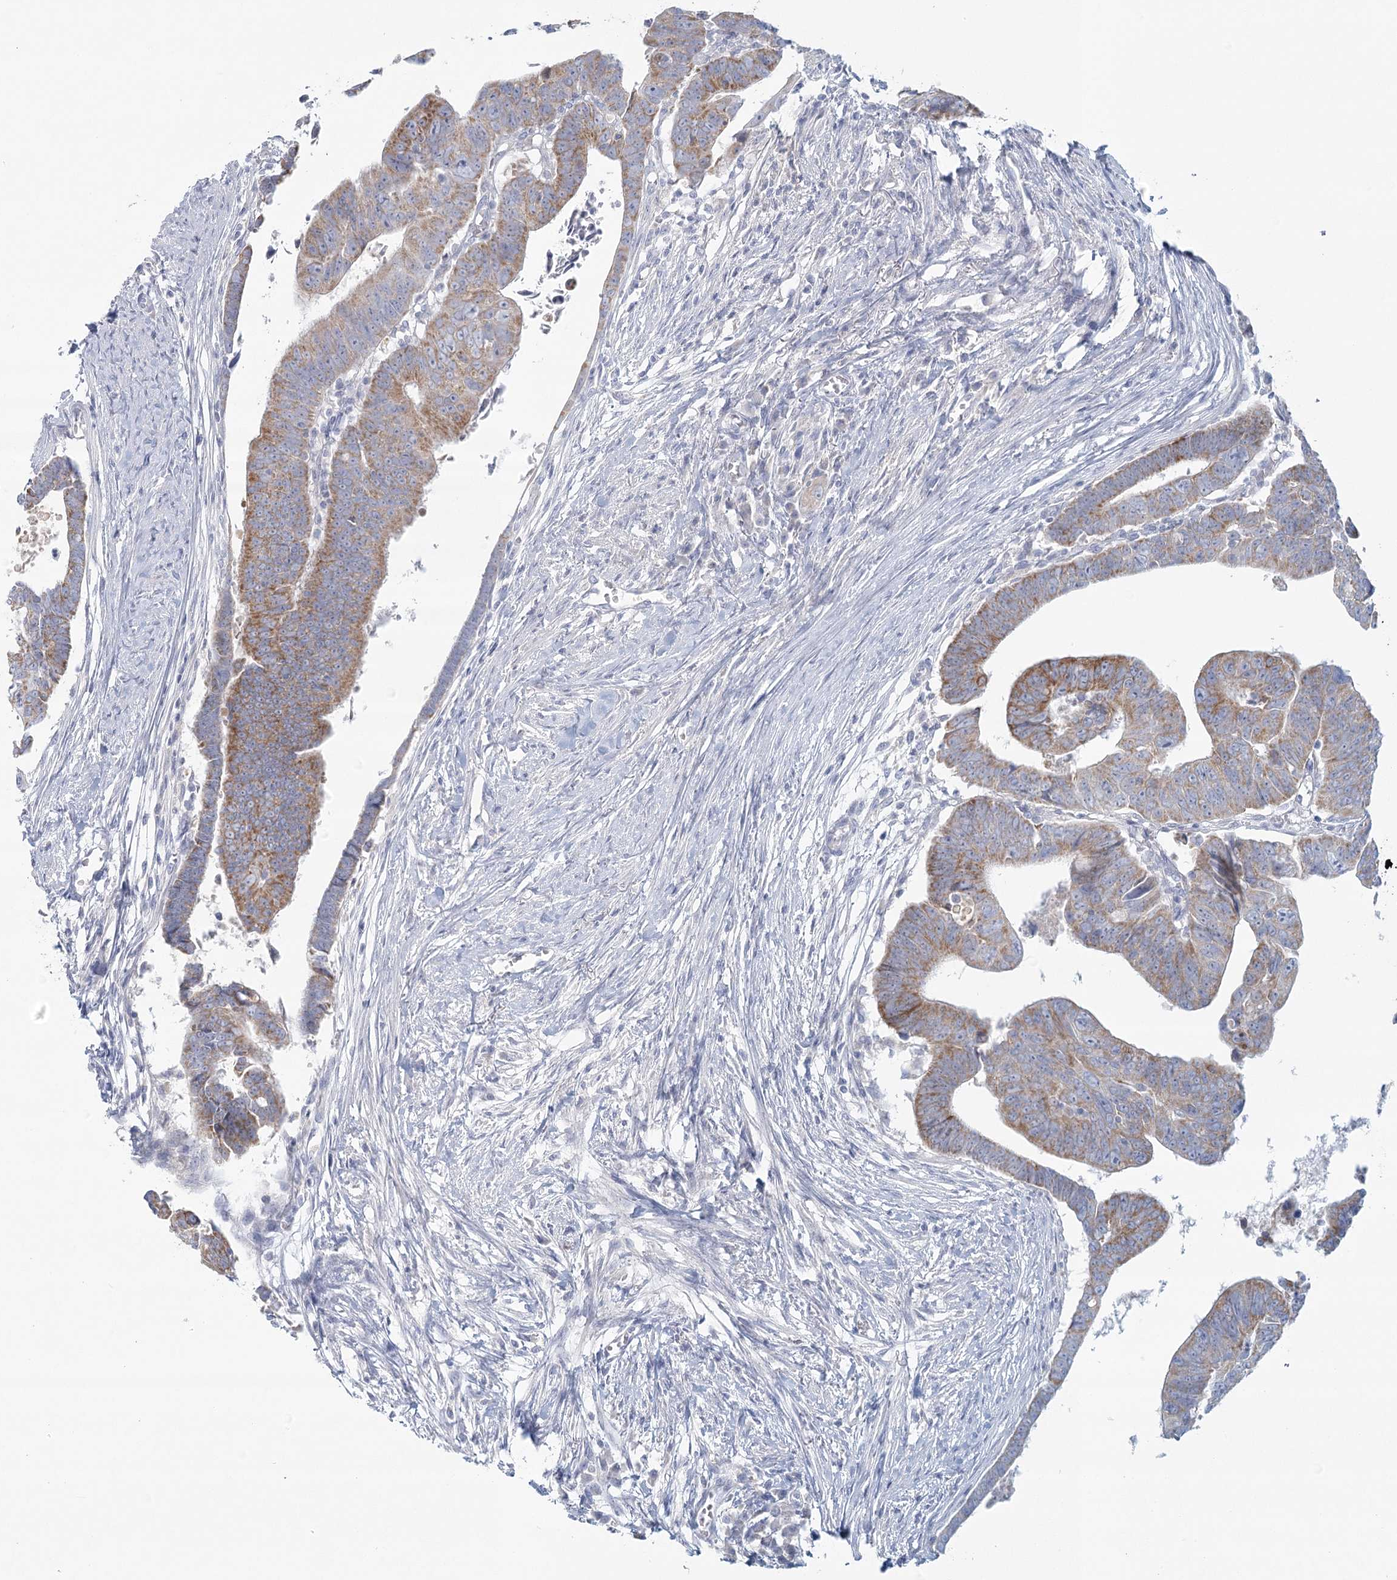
{"staining": {"intensity": "moderate", "quantity": ">75%", "location": "cytoplasmic/membranous"}, "tissue": "colorectal cancer", "cell_type": "Tumor cells", "image_type": "cancer", "snomed": [{"axis": "morphology", "description": "Adenocarcinoma, NOS"}, {"axis": "topography", "description": "Rectum"}], "caption": "This histopathology image reveals IHC staining of human colorectal cancer, with medium moderate cytoplasmic/membranous positivity in about >75% of tumor cells.", "gene": "BPHL", "patient": {"sex": "female", "age": 65}}